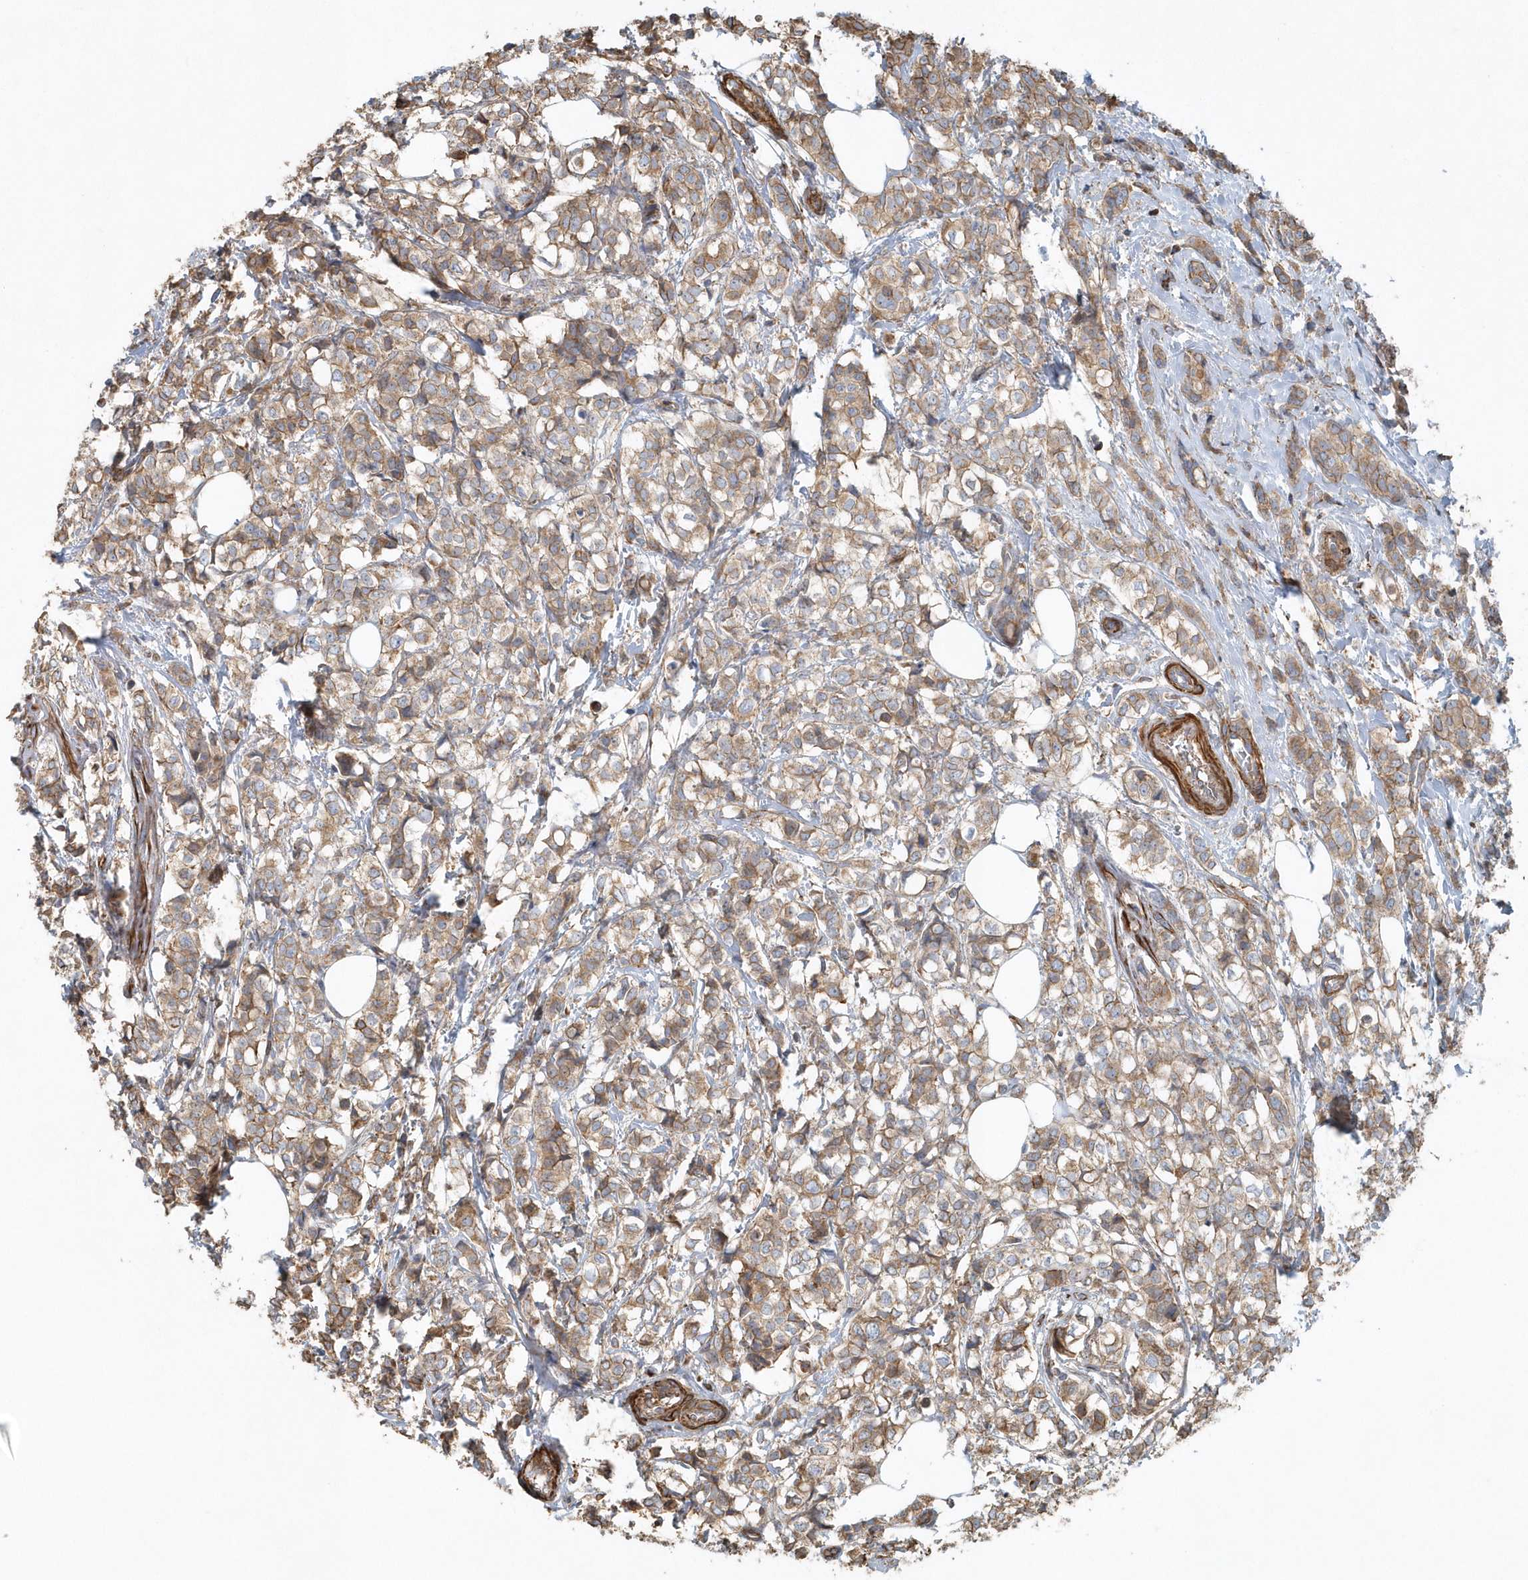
{"staining": {"intensity": "weak", "quantity": ">75%", "location": "cytoplasmic/membranous"}, "tissue": "breast cancer", "cell_type": "Tumor cells", "image_type": "cancer", "snomed": [{"axis": "morphology", "description": "Lobular carcinoma"}, {"axis": "topography", "description": "Breast"}], "caption": "Human breast cancer (lobular carcinoma) stained with a protein marker exhibits weak staining in tumor cells.", "gene": "MMUT", "patient": {"sex": "female", "age": 60}}